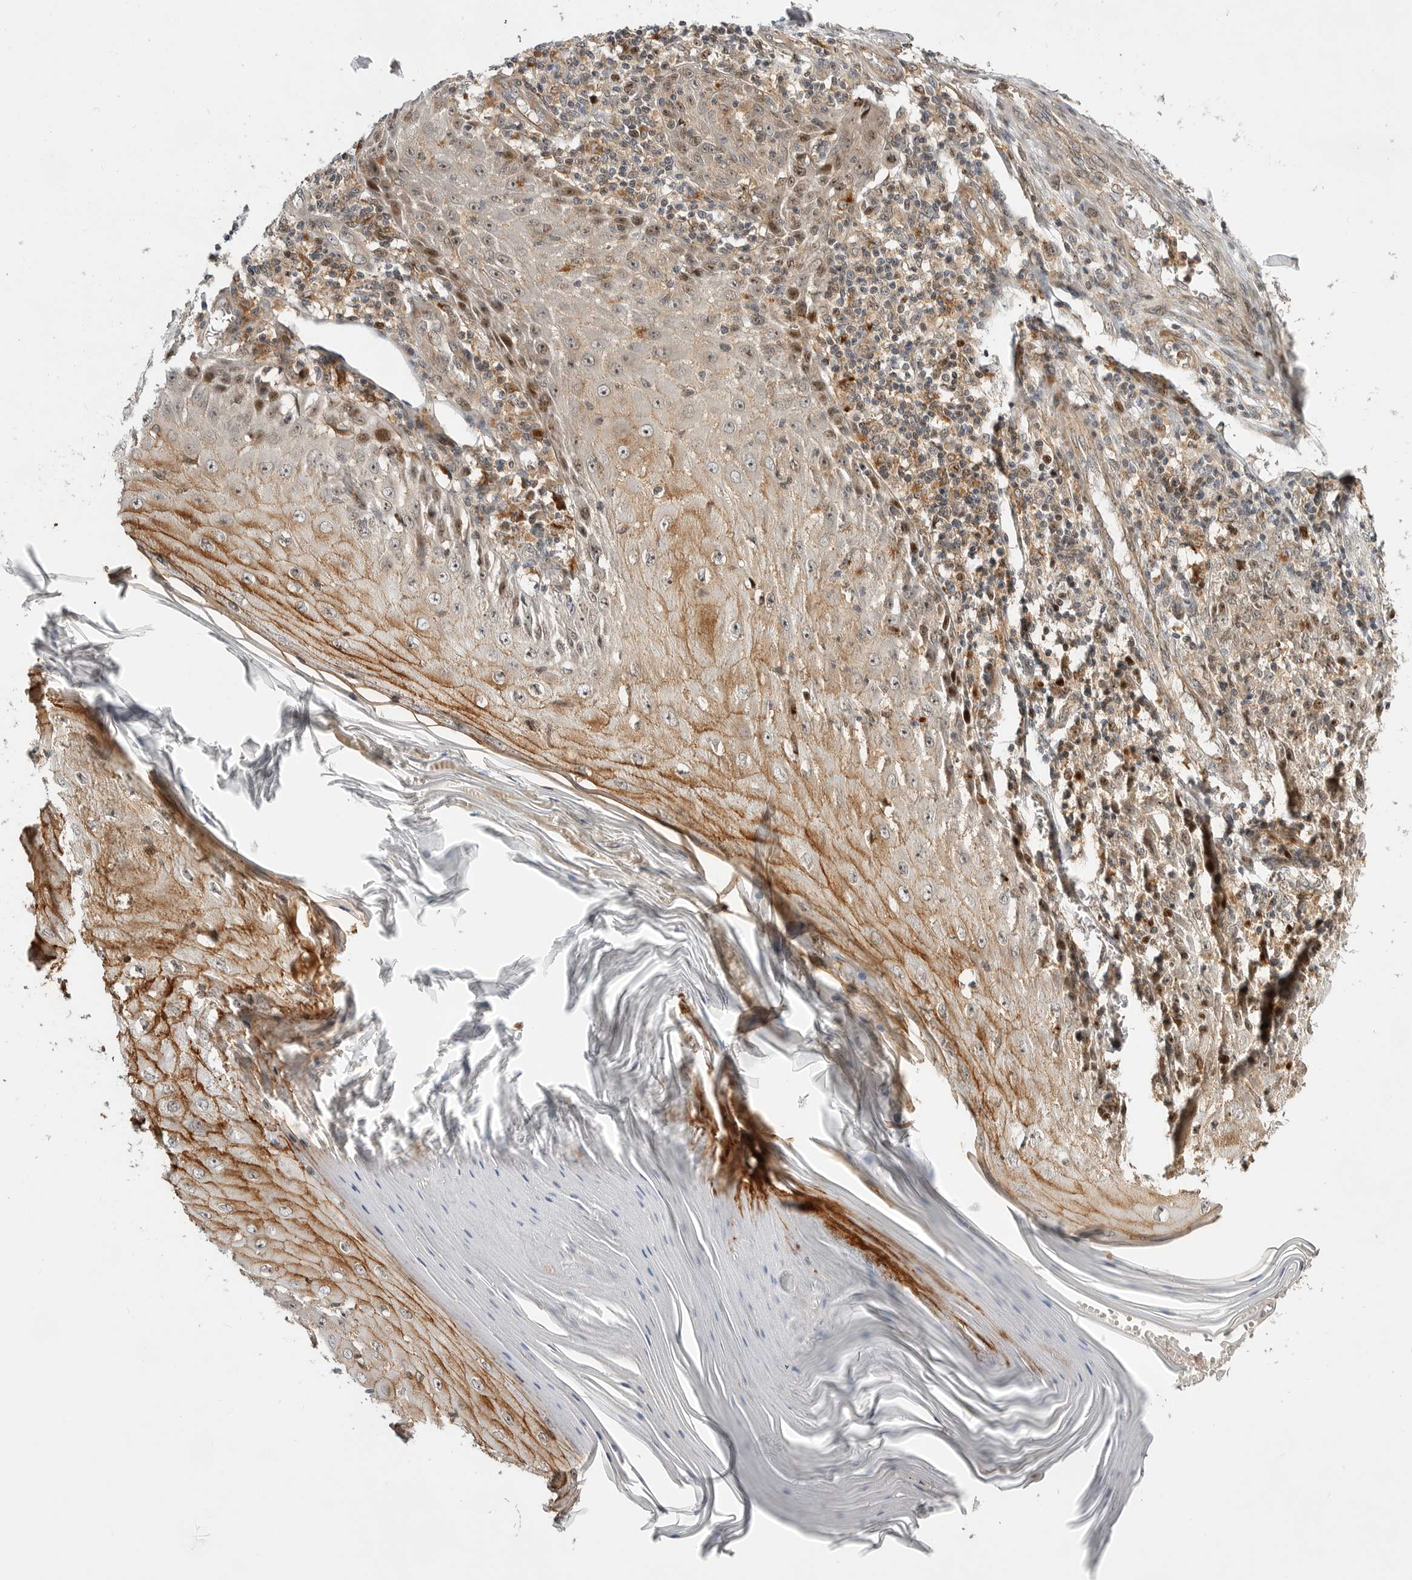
{"staining": {"intensity": "moderate", "quantity": ">75%", "location": "cytoplasmic/membranous,nuclear"}, "tissue": "skin cancer", "cell_type": "Tumor cells", "image_type": "cancer", "snomed": [{"axis": "morphology", "description": "Squamous cell carcinoma, NOS"}, {"axis": "topography", "description": "Skin"}], "caption": "Squamous cell carcinoma (skin) stained with immunohistochemistry exhibits moderate cytoplasmic/membranous and nuclear staining in about >75% of tumor cells.", "gene": "CSNK1G3", "patient": {"sex": "female", "age": 73}}